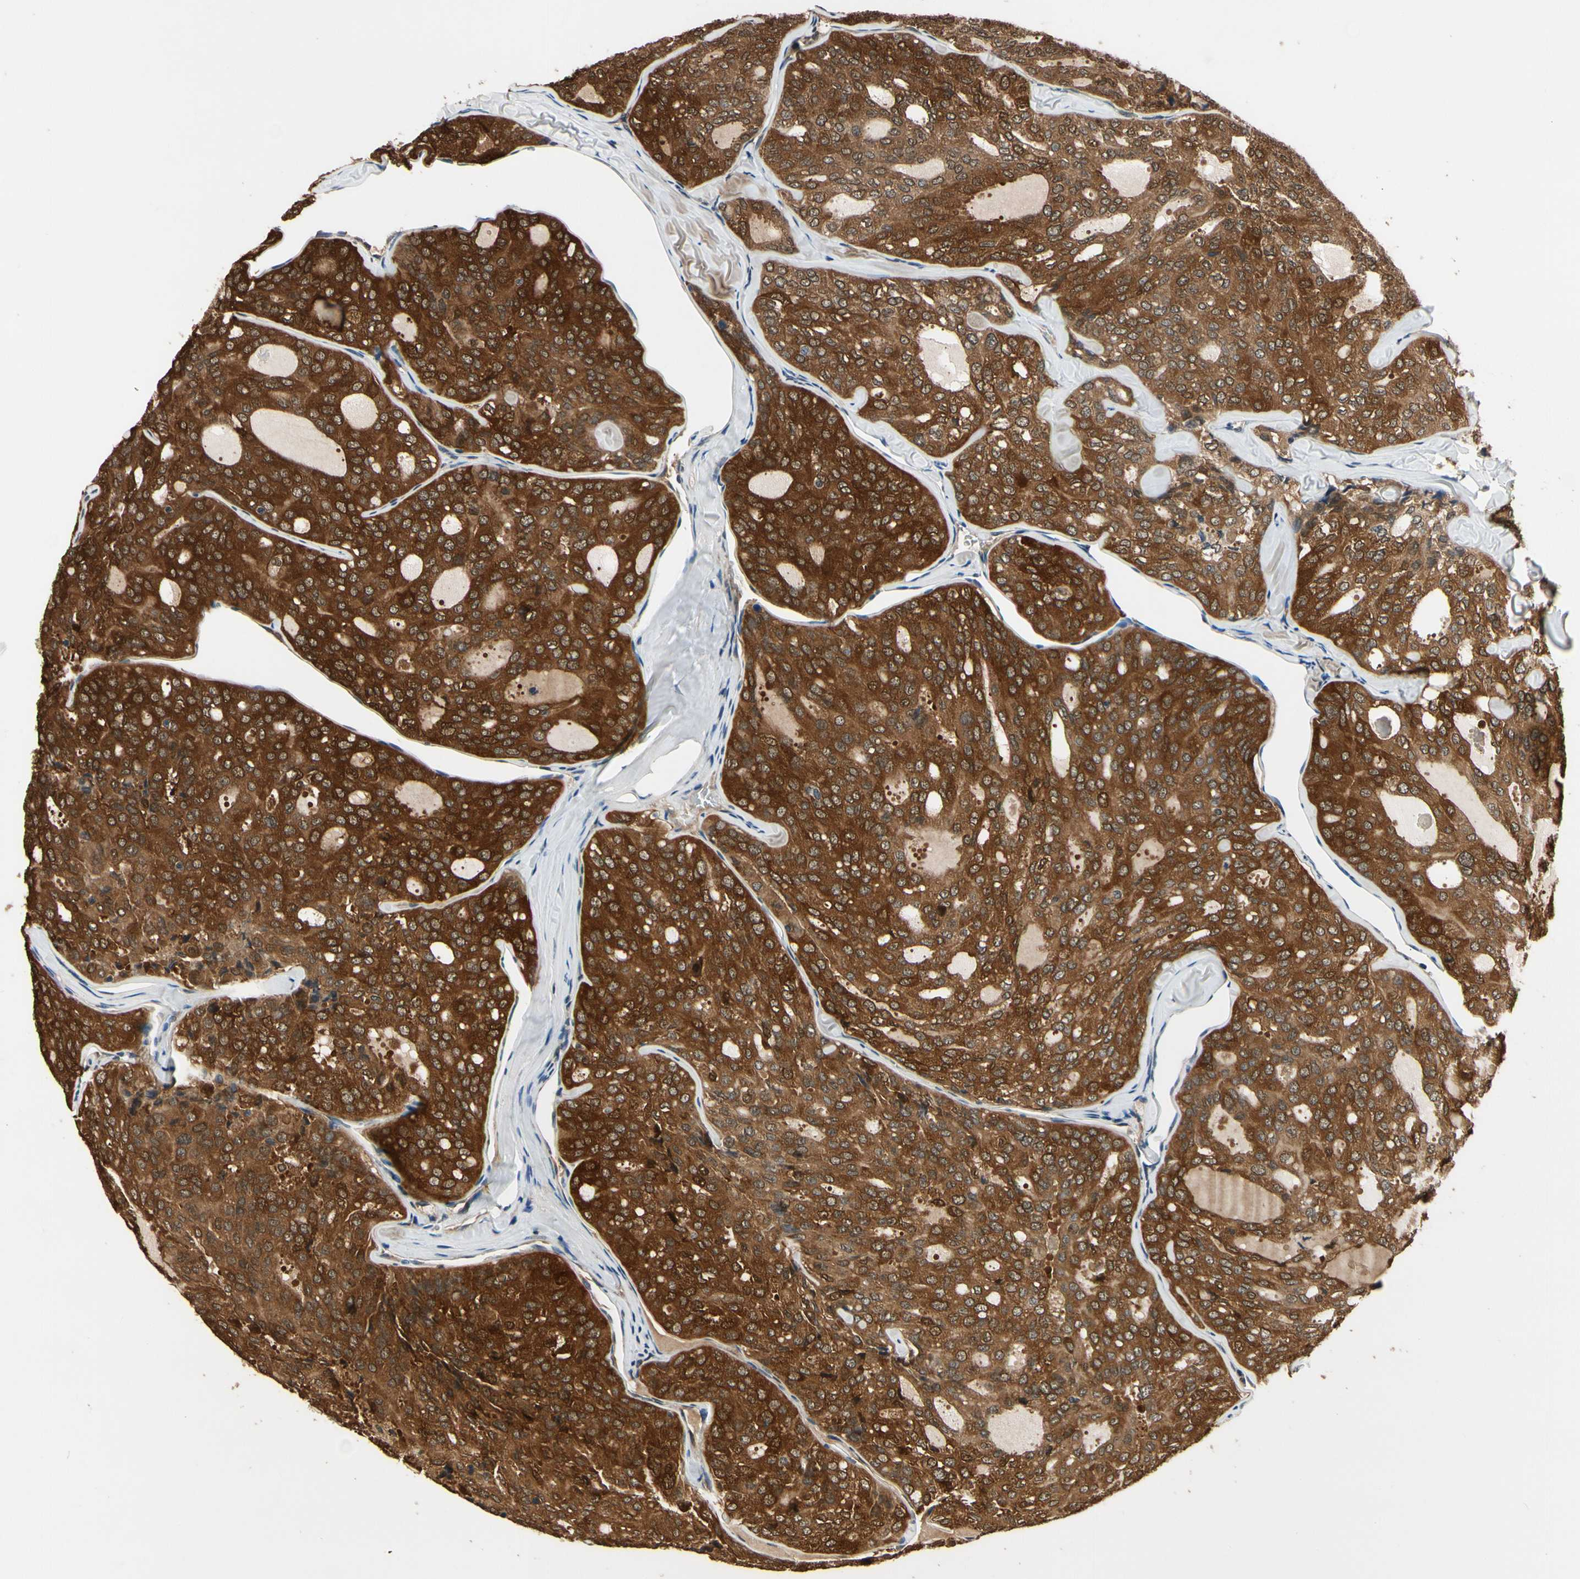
{"staining": {"intensity": "strong", "quantity": ">75%", "location": "cytoplasmic/membranous"}, "tissue": "thyroid cancer", "cell_type": "Tumor cells", "image_type": "cancer", "snomed": [{"axis": "morphology", "description": "Follicular adenoma carcinoma, NOS"}, {"axis": "topography", "description": "Thyroid gland"}], "caption": "Immunohistochemistry (IHC) image of human follicular adenoma carcinoma (thyroid) stained for a protein (brown), which exhibits high levels of strong cytoplasmic/membranous staining in about >75% of tumor cells.", "gene": "GCLC", "patient": {"sex": "male", "age": 75}}